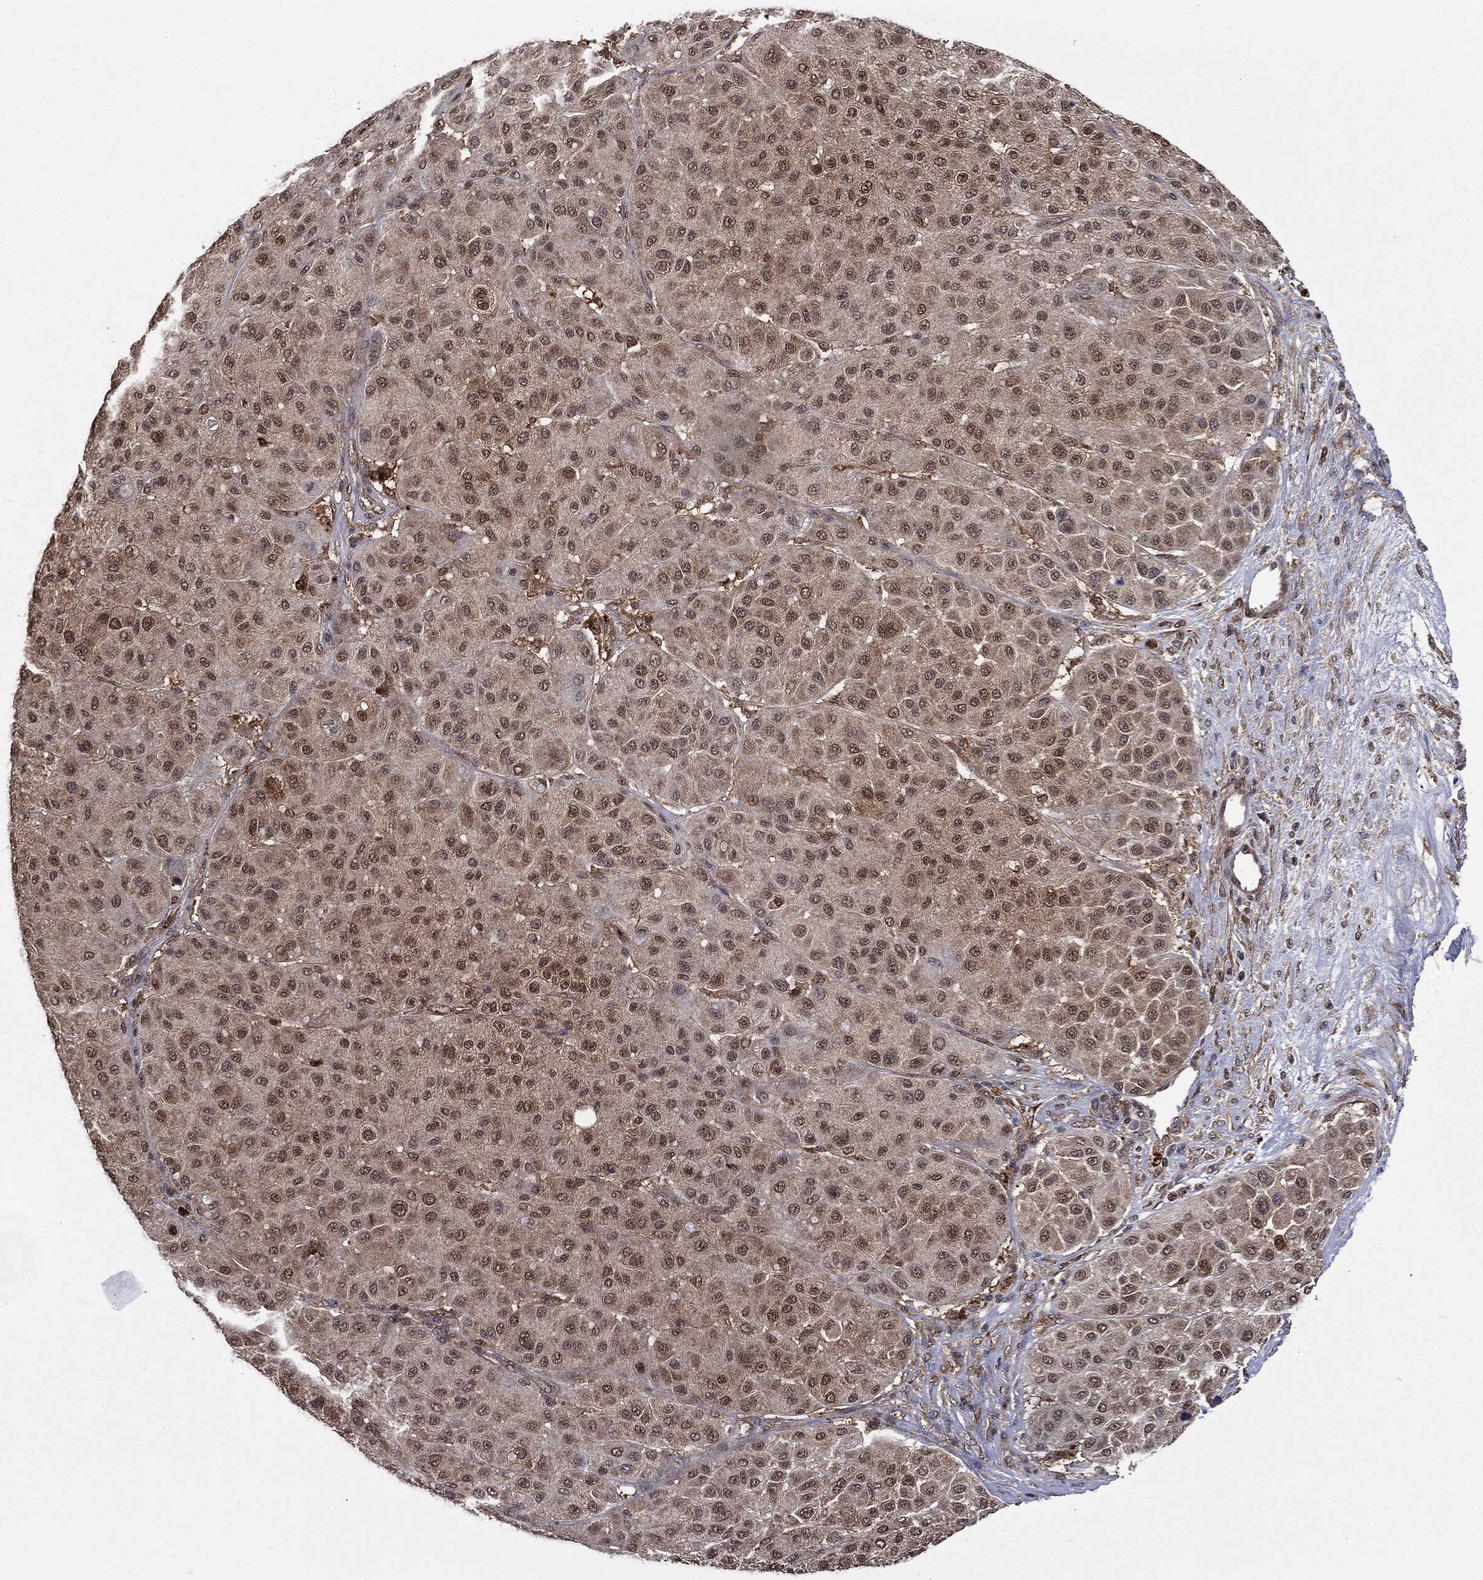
{"staining": {"intensity": "strong", "quantity": "<25%", "location": "nuclear"}, "tissue": "melanoma", "cell_type": "Tumor cells", "image_type": "cancer", "snomed": [{"axis": "morphology", "description": "Malignant melanoma, Metastatic site"}, {"axis": "topography", "description": "Smooth muscle"}], "caption": "A brown stain shows strong nuclear staining of a protein in human melanoma tumor cells. The staining was performed using DAB (3,3'-diaminobenzidine), with brown indicating positive protein expression. Nuclei are stained blue with hematoxylin.", "gene": "GPI", "patient": {"sex": "male", "age": 41}}